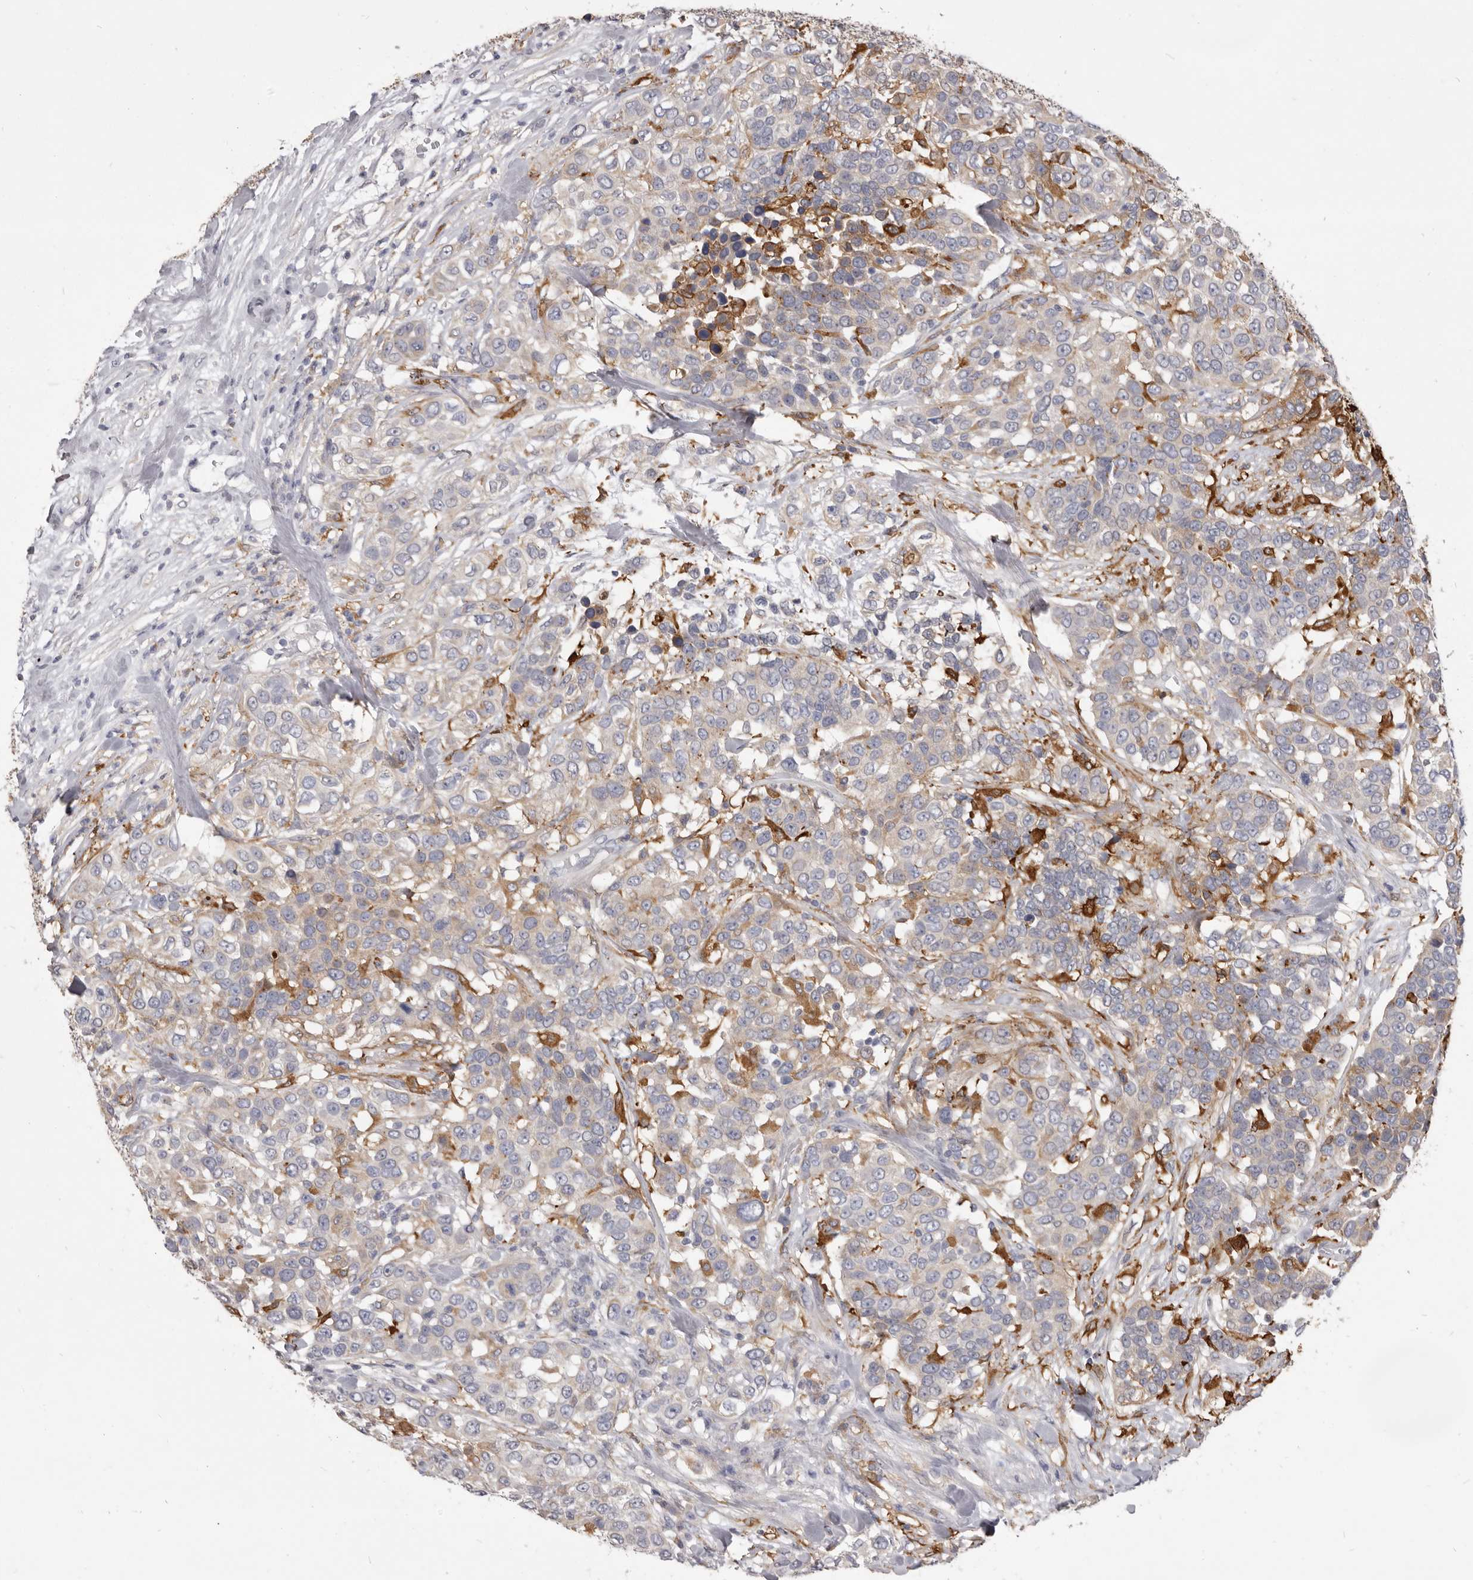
{"staining": {"intensity": "weak", "quantity": "<25%", "location": "cytoplasmic/membranous"}, "tissue": "urothelial cancer", "cell_type": "Tumor cells", "image_type": "cancer", "snomed": [{"axis": "morphology", "description": "Urothelial carcinoma, High grade"}, {"axis": "topography", "description": "Urinary bladder"}], "caption": "High magnification brightfield microscopy of urothelial cancer stained with DAB (3,3'-diaminobenzidine) (brown) and counterstained with hematoxylin (blue): tumor cells show no significant positivity.", "gene": "VPS45", "patient": {"sex": "female", "age": 80}}